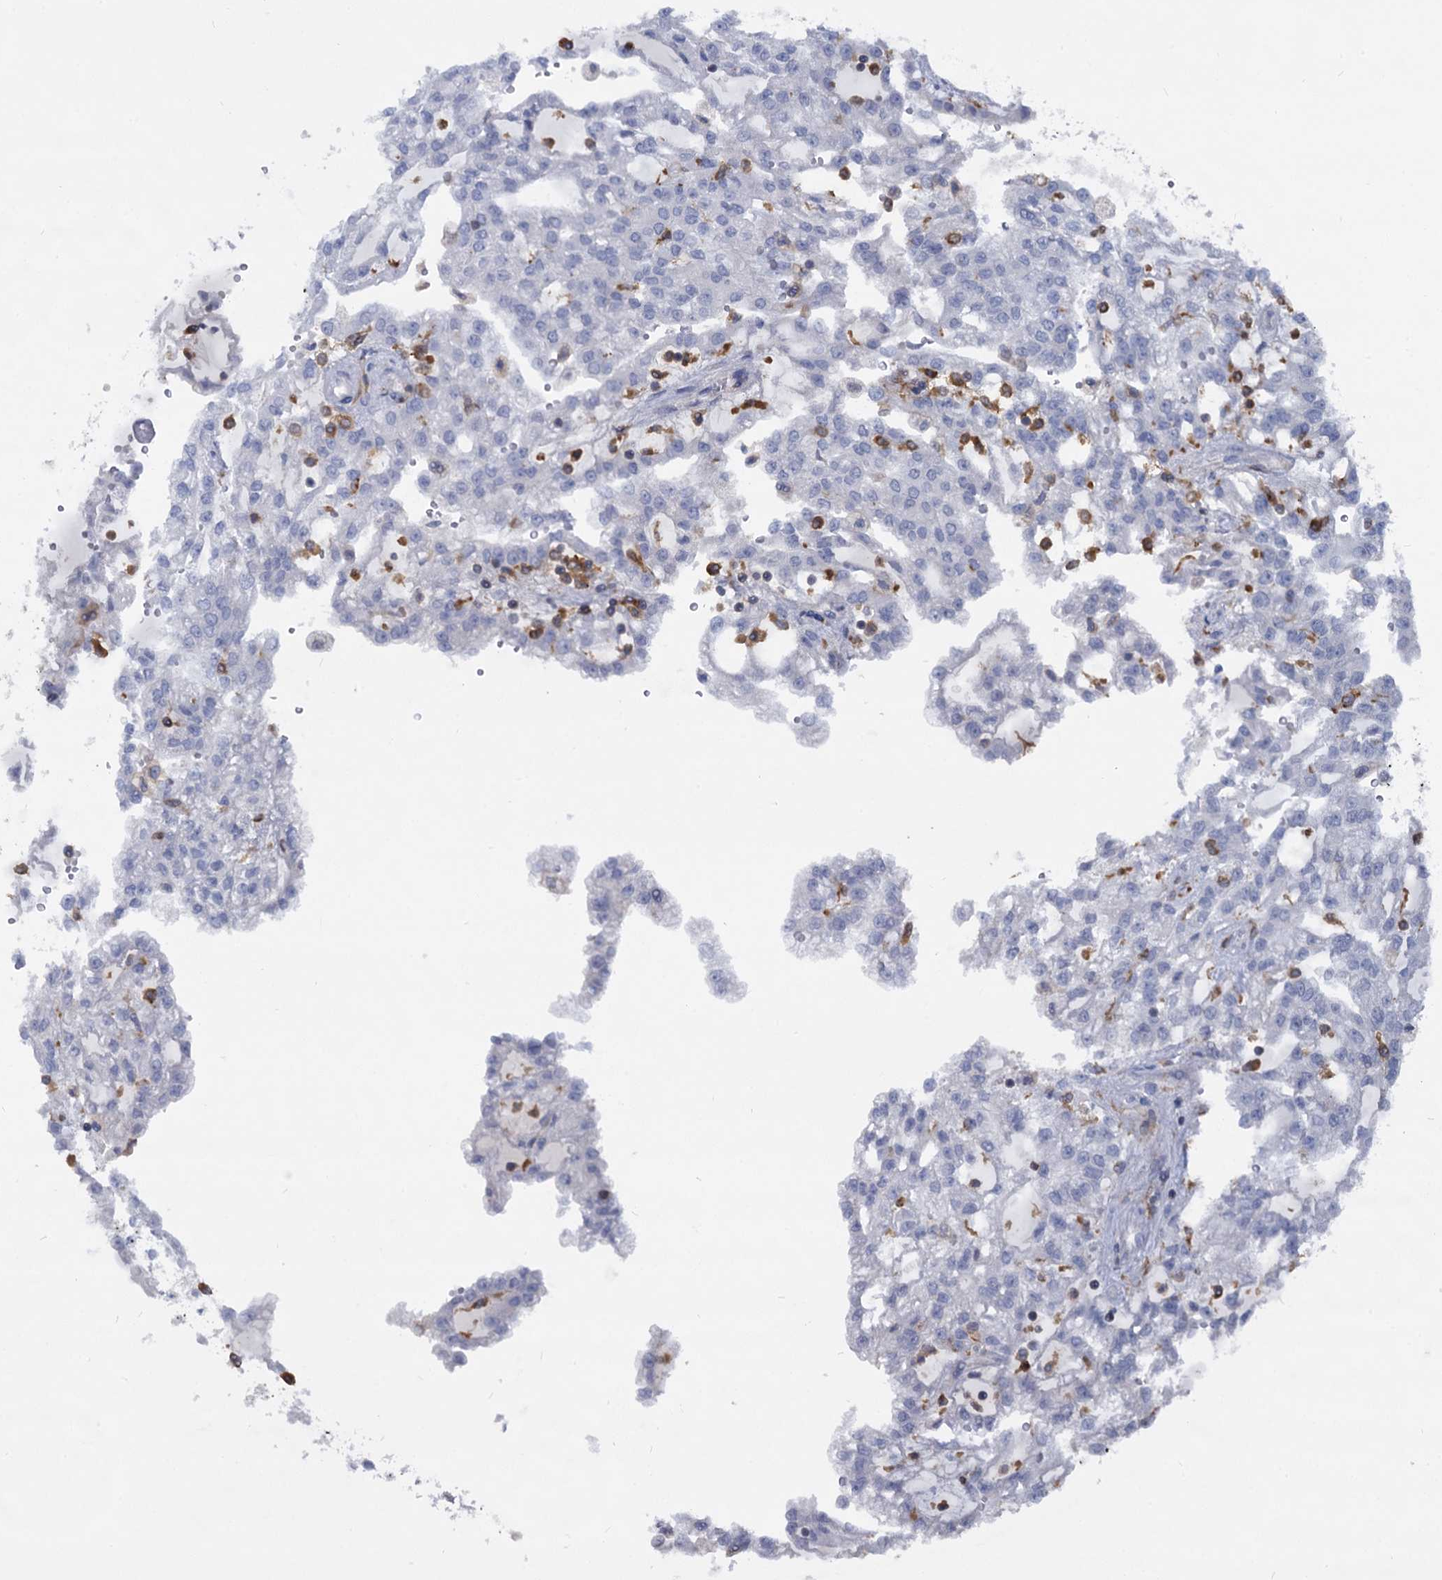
{"staining": {"intensity": "negative", "quantity": "none", "location": "none"}, "tissue": "renal cancer", "cell_type": "Tumor cells", "image_type": "cancer", "snomed": [{"axis": "morphology", "description": "Adenocarcinoma, NOS"}, {"axis": "topography", "description": "Kidney"}], "caption": "There is no significant staining in tumor cells of adenocarcinoma (renal).", "gene": "RHOG", "patient": {"sex": "male", "age": 63}}